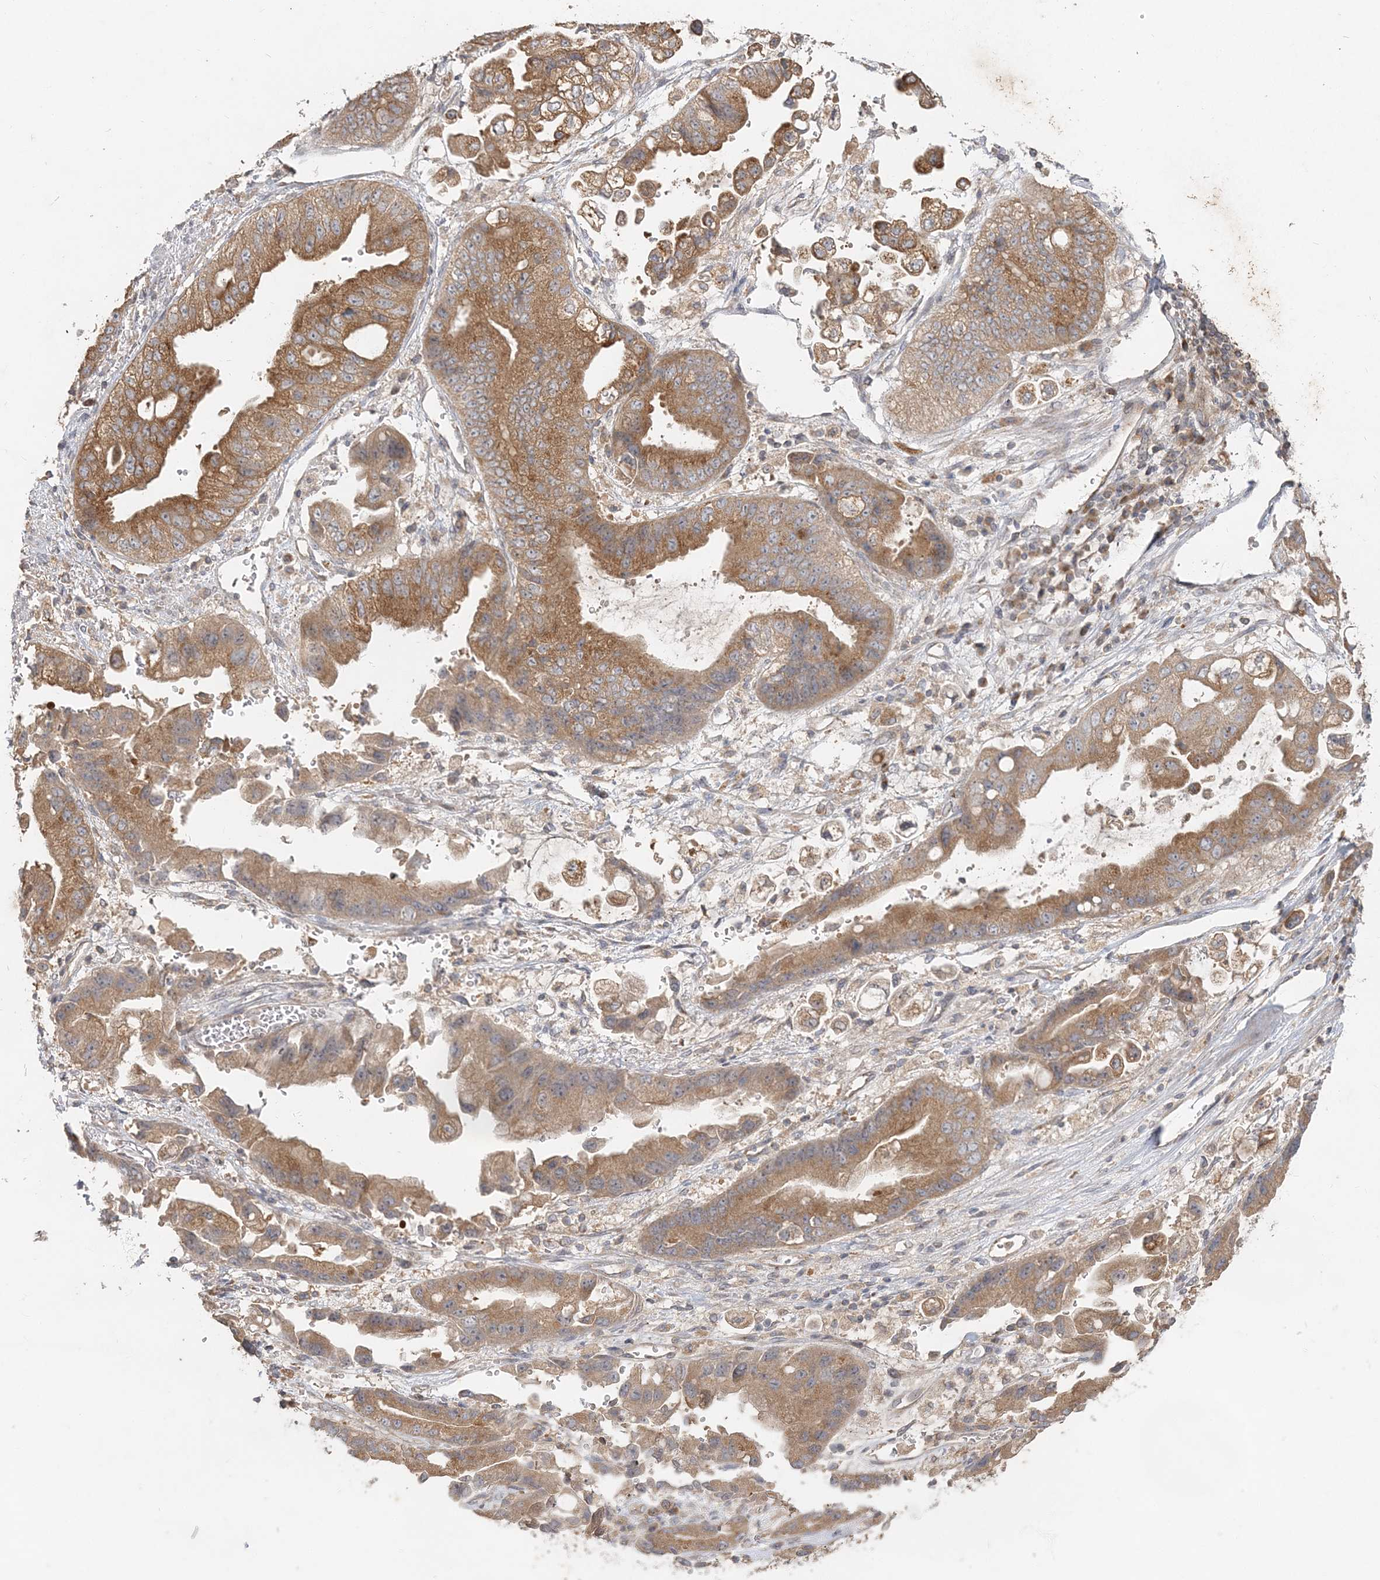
{"staining": {"intensity": "moderate", "quantity": ">75%", "location": "cytoplasmic/membranous"}, "tissue": "stomach cancer", "cell_type": "Tumor cells", "image_type": "cancer", "snomed": [{"axis": "morphology", "description": "Adenocarcinoma, NOS"}, {"axis": "topography", "description": "Stomach"}], "caption": "Adenocarcinoma (stomach) was stained to show a protein in brown. There is medium levels of moderate cytoplasmic/membranous positivity in approximately >75% of tumor cells.", "gene": "RAB14", "patient": {"sex": "male", "age": 62}}